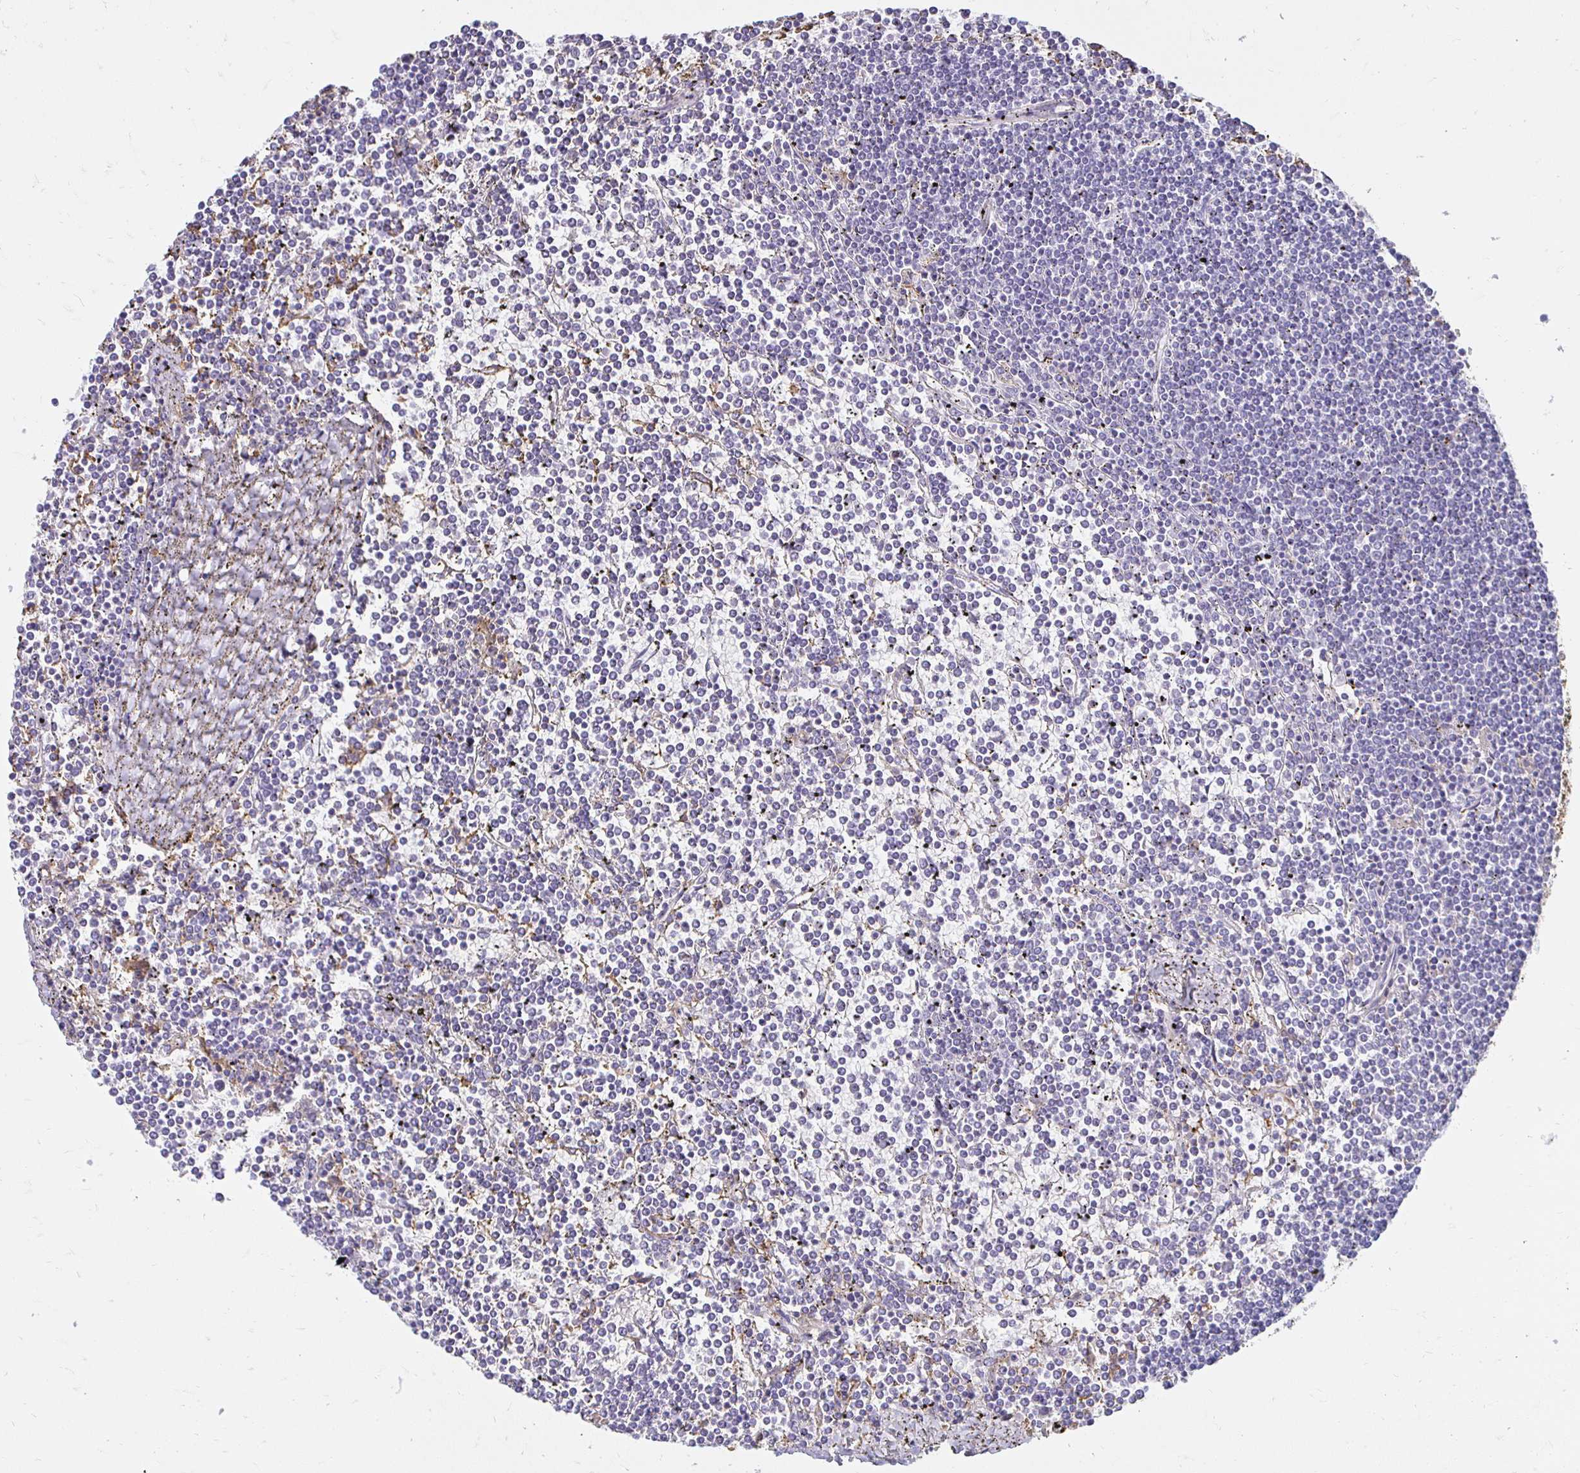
{"staining": {"intensity": "negative", "quantity": "none", "location": "none"}, "tissue": "lymphoma", "cell_type": "Tumor cells", "image_type": "cancer", "snomed": [{"axis": "morphology", "description": "Malignant lymphoma, non-Hodgkin's type, Low grade"}, {"axis": "topography", "description": "Spleen"}], "caption": "The micrograph shows no staining of tumor cells in low-grade malignant lymphoma, non-Hodgkin's type.", "gene": "TAS1R3", "patient": {"sex": "female", "age": 19}}